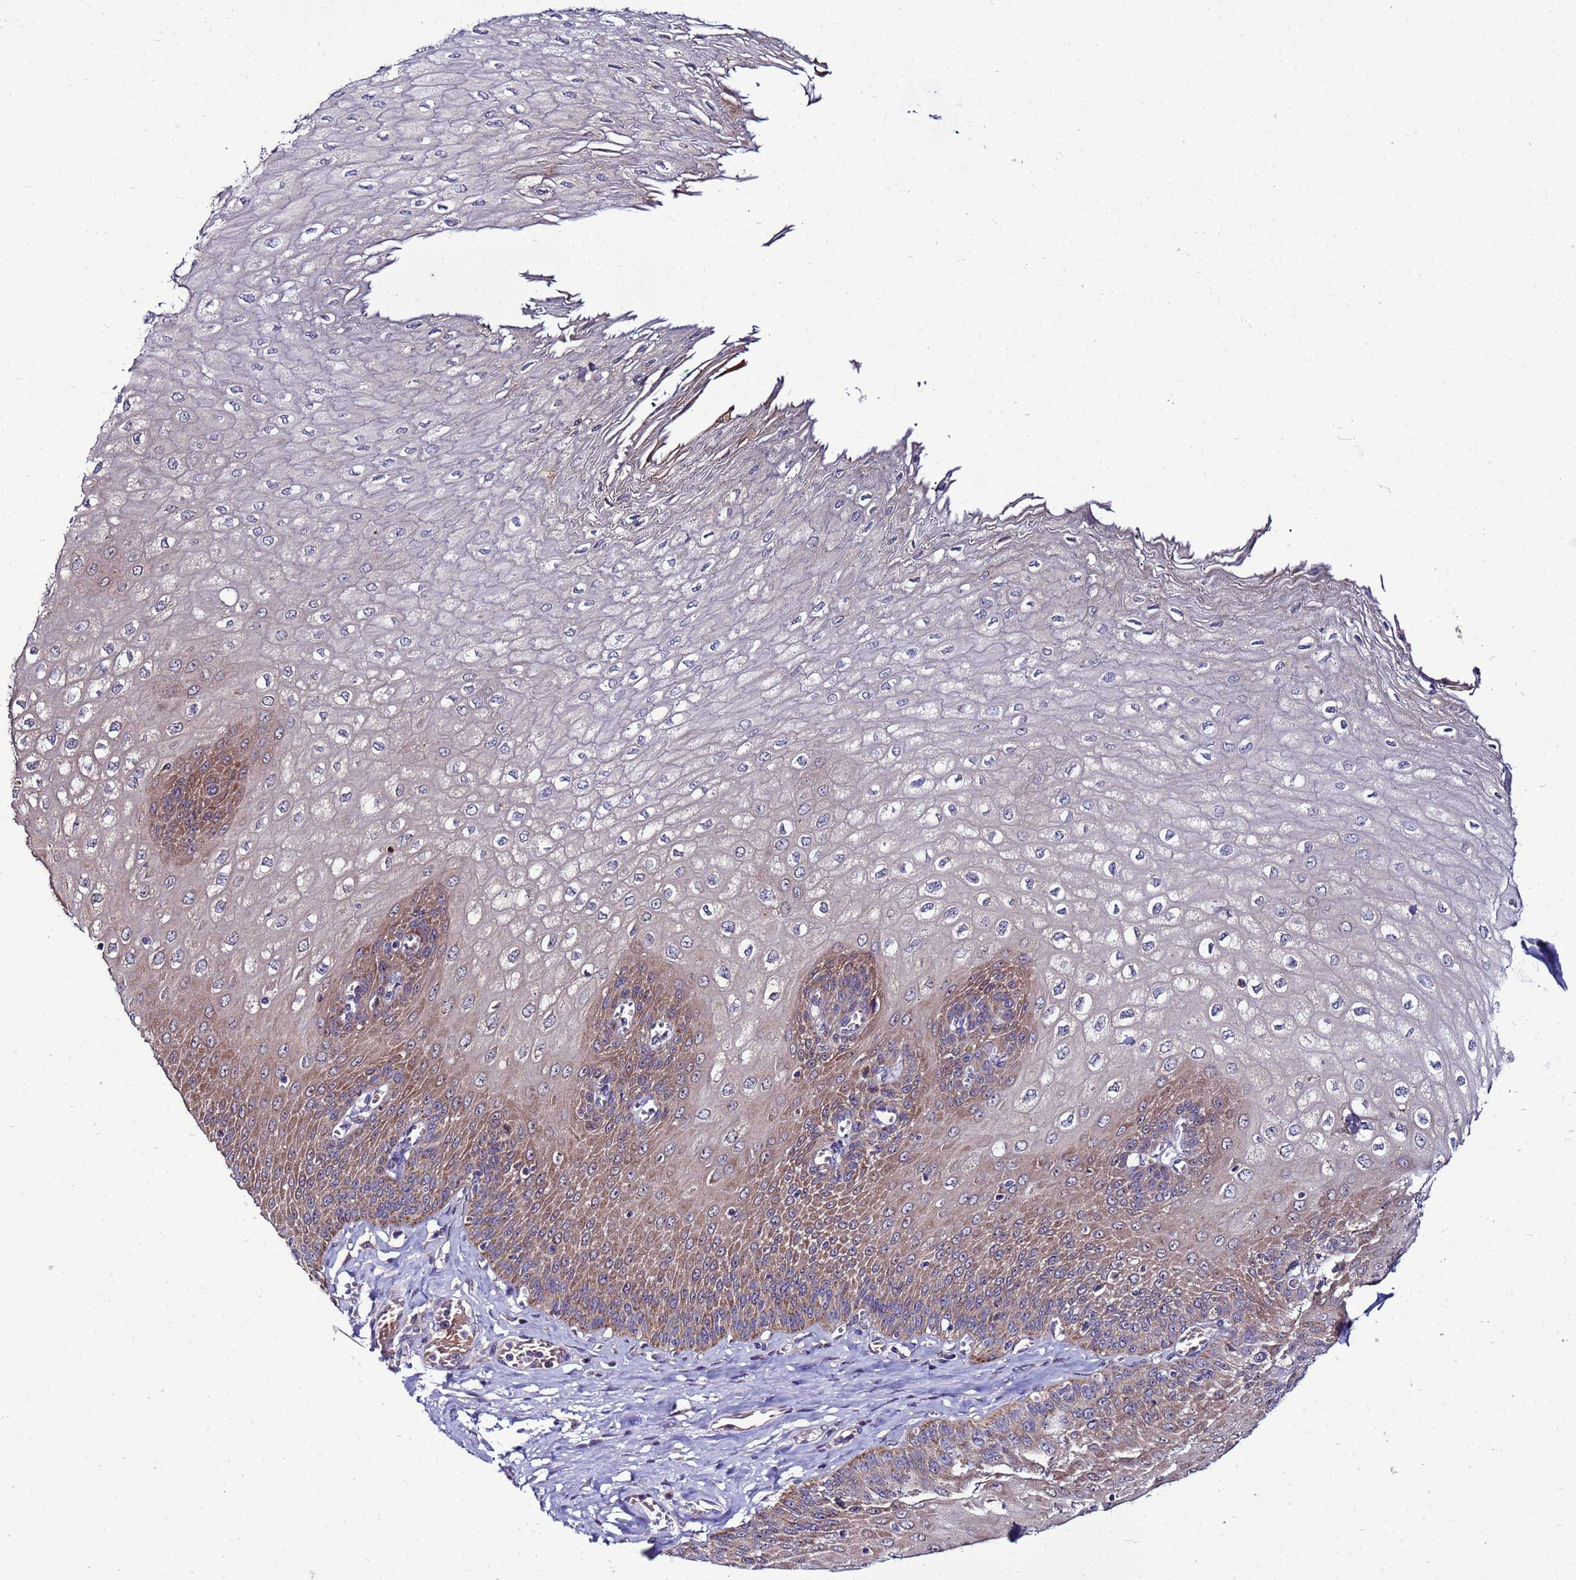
{"staining": {"intensity": "moderate", "quantity": "25%-75%", "location": "cytoplasmic/membranous,nuclear"}, "tissue": "esophagus", "cell_type": "Squamous epithelial cells", "image_type": "normal", "snomed": [{"axis": "morphology", "description": "Normal tissue, NOS"}, {"axis": "topography", "description": "Esophagus"}], "caption": "Immunohistochemical staining of benign human esophagus exhibits medium levels of moderate cytoplasmic/membranous,nuclear positivity in about 25%-75% of squamous epithelial cells.", "gene": "NOL8", "patient": {"sex": "male", "age": 60}}